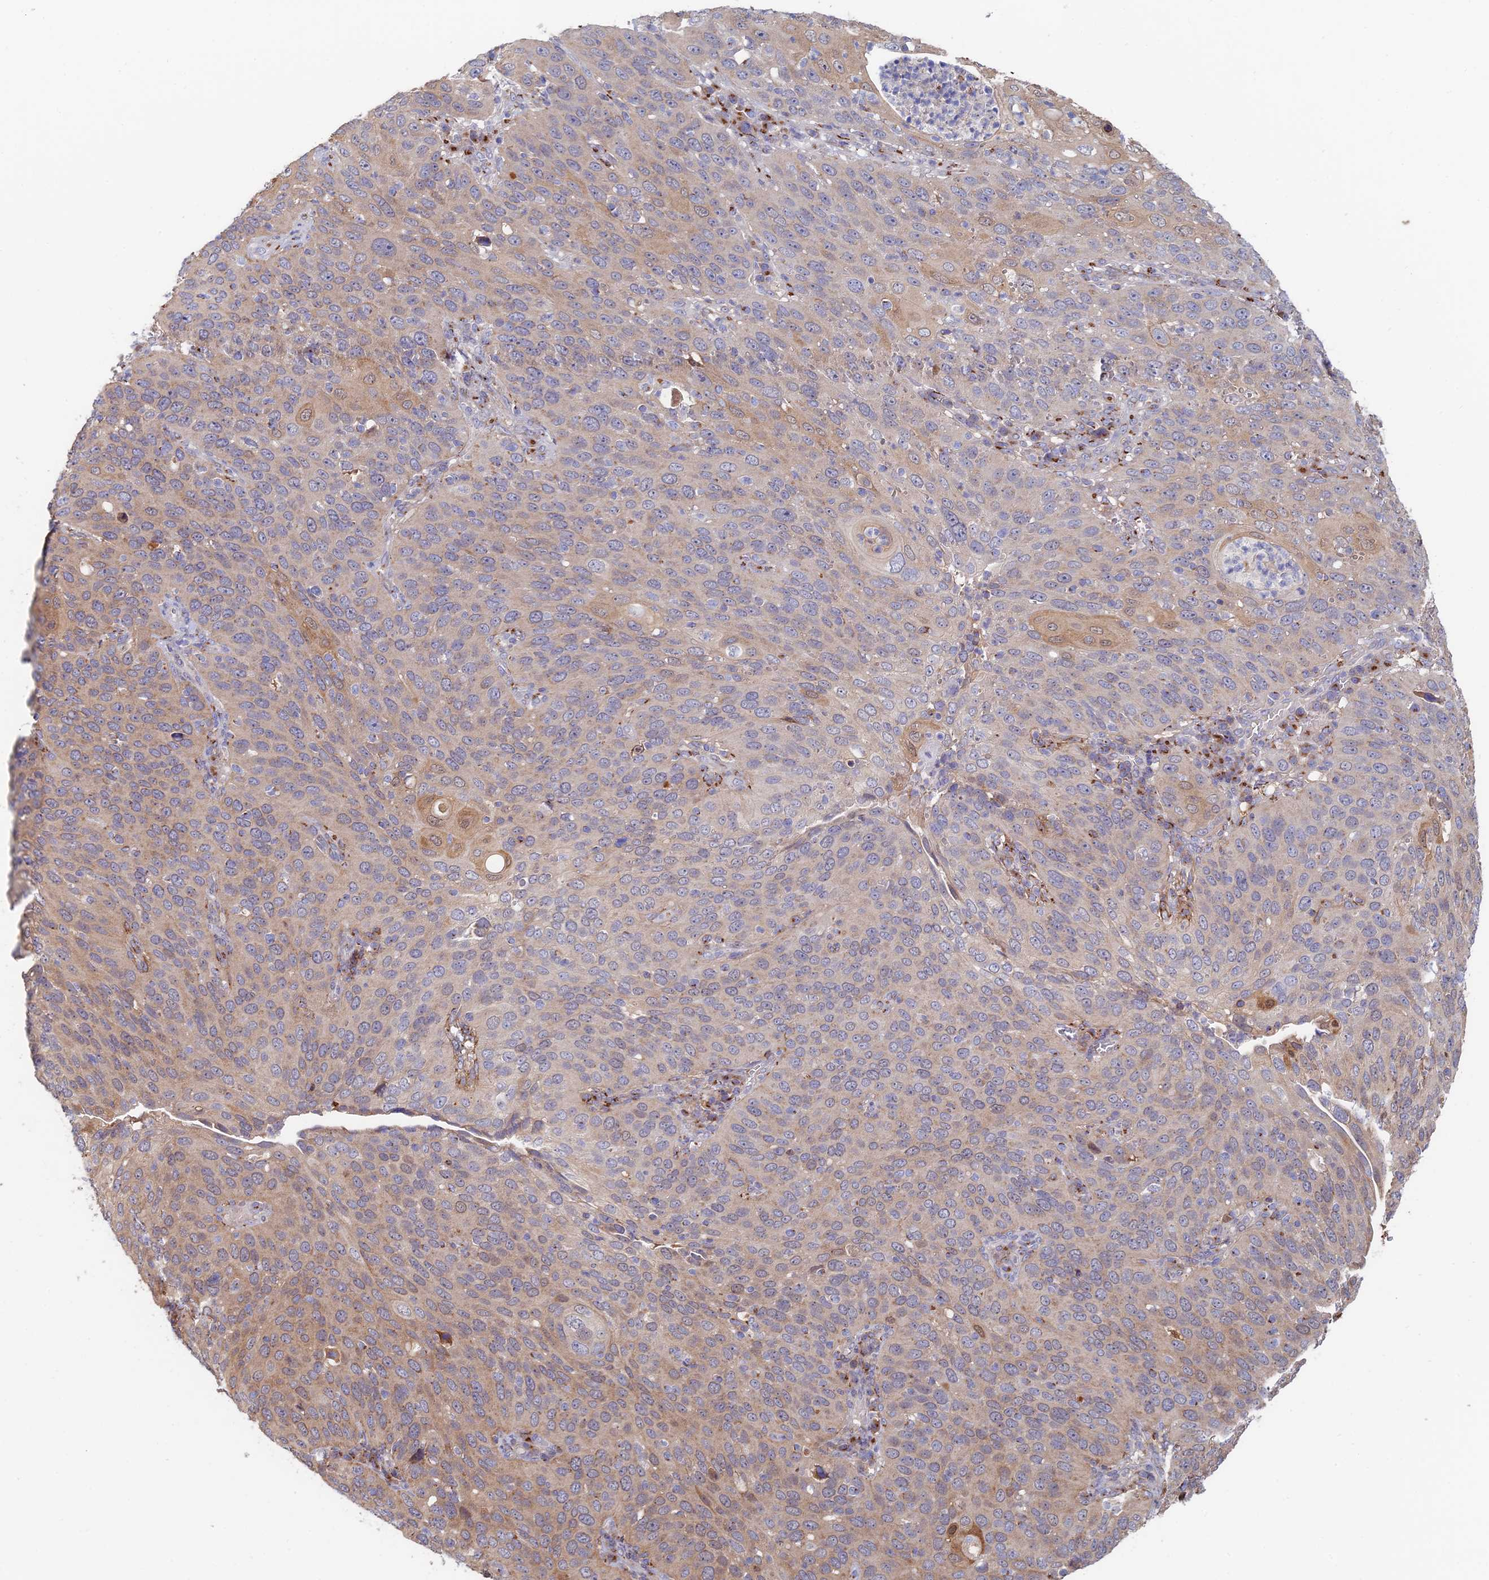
{"staining": {"intensity": "weak", "quantity": "25%-75%", "location": "cytoplasmic/membranous"}, "tissue": "cervical cancer", "cell_type": "Tumor cells", "image_type": "cancer", "snomed": [{"axis": "morphology", "description": "Squamous cell carcinoma, NOS"}, {"axis": "topography", "description": "Cervix"}], "caption": "A brown stain highlights weak cytoplasmic/membranous staining of a protein in squamous cell carcinoma (cervical) tumor cells.", "gene": "HS2ST1", "patient": {"sex": "female", "age": 36}}